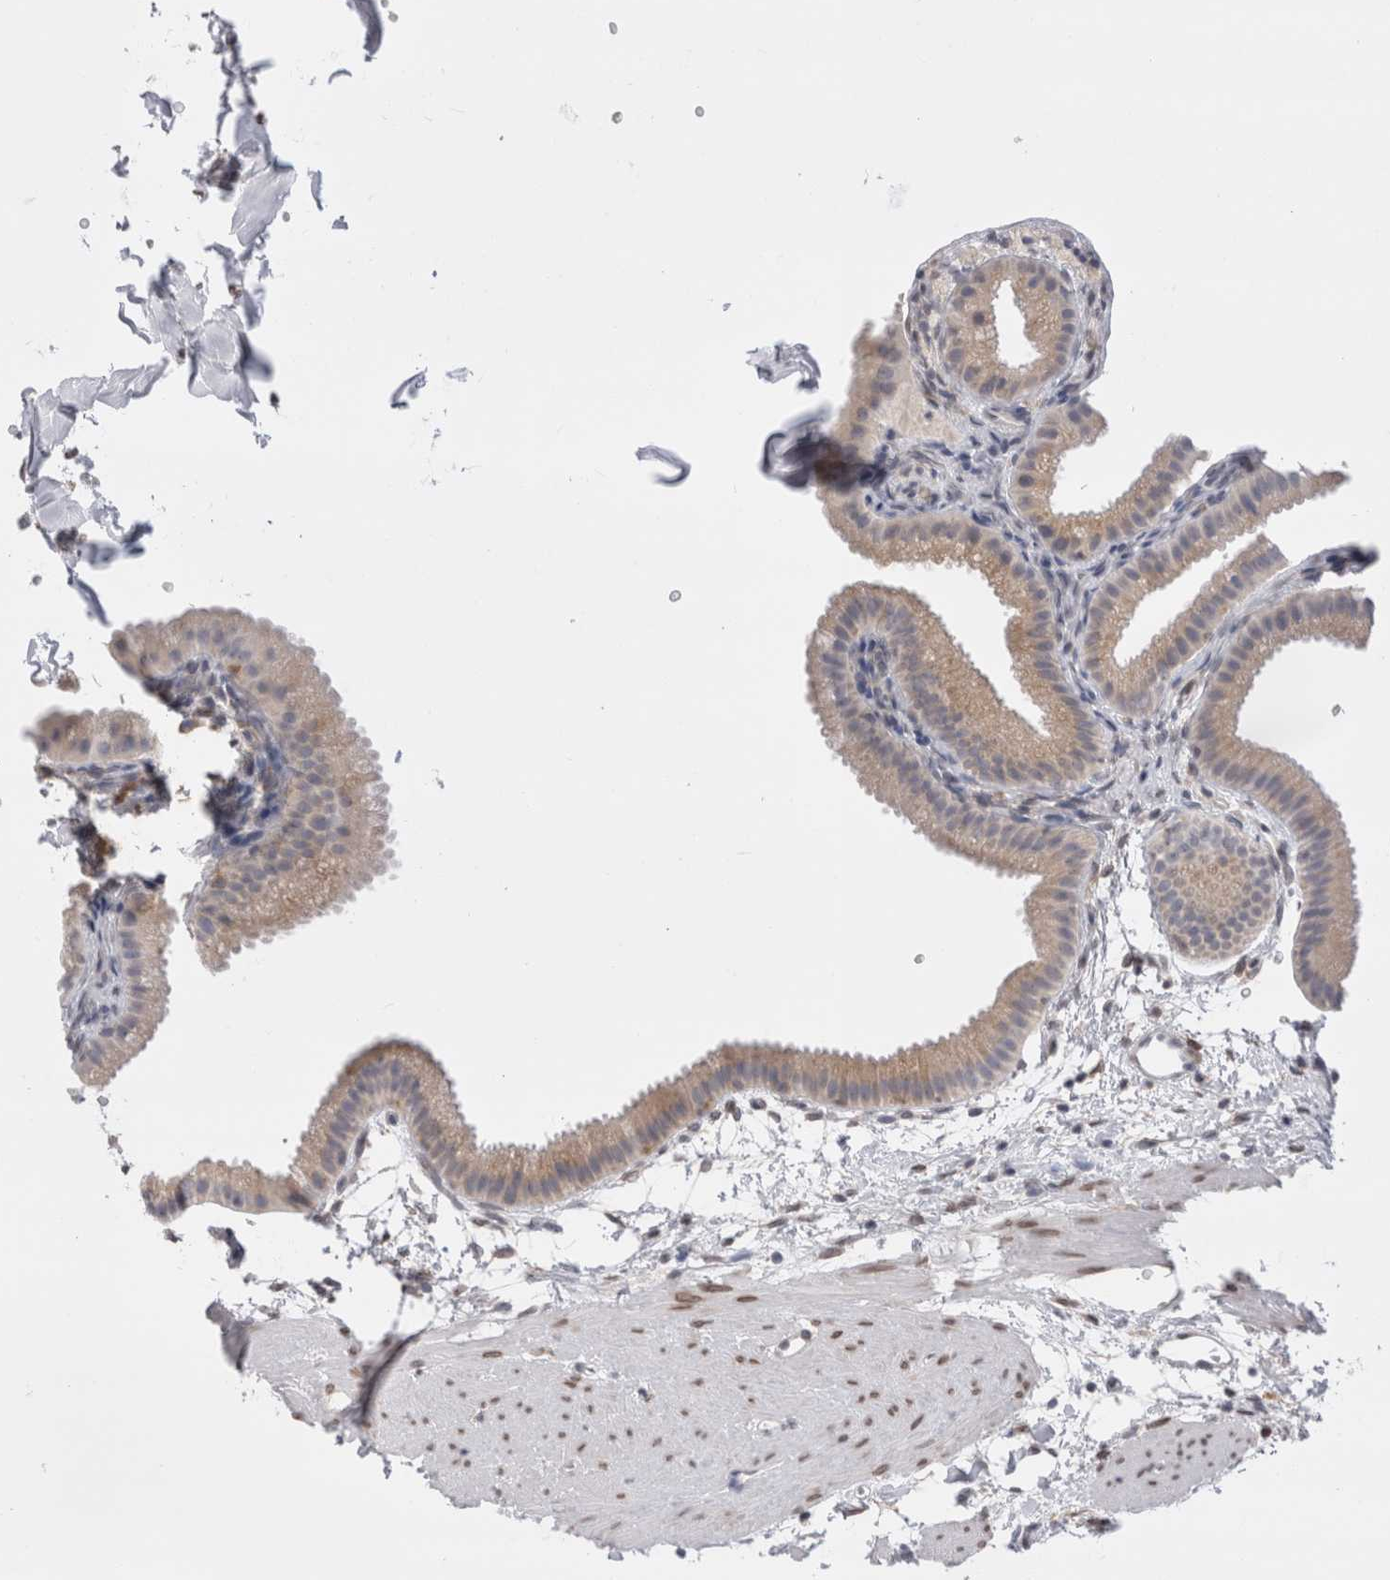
{"staining": {"intensity": "weak", "quantity": "25%-75%", "location": "cytoplasmic/membranous"}, "tissue": "gallbladder", "cell_type": "Glandular cells", "image_type": "normal", "snomed": [{"axis": "morphology", "description": "Normal tissue, NOS"}, {"axis": "topography", "description": "Gallbladder"}], "caption": "Immunohistochemistry photomicrograph of benign gallbladder stained for a protein (brown), which reveals low levels of weak cytoplasmic/membranous expression in about 25%-75% of glandular cells.", "gene": "VCPIP1", "patient": {"sex": "female", "age": 64}}